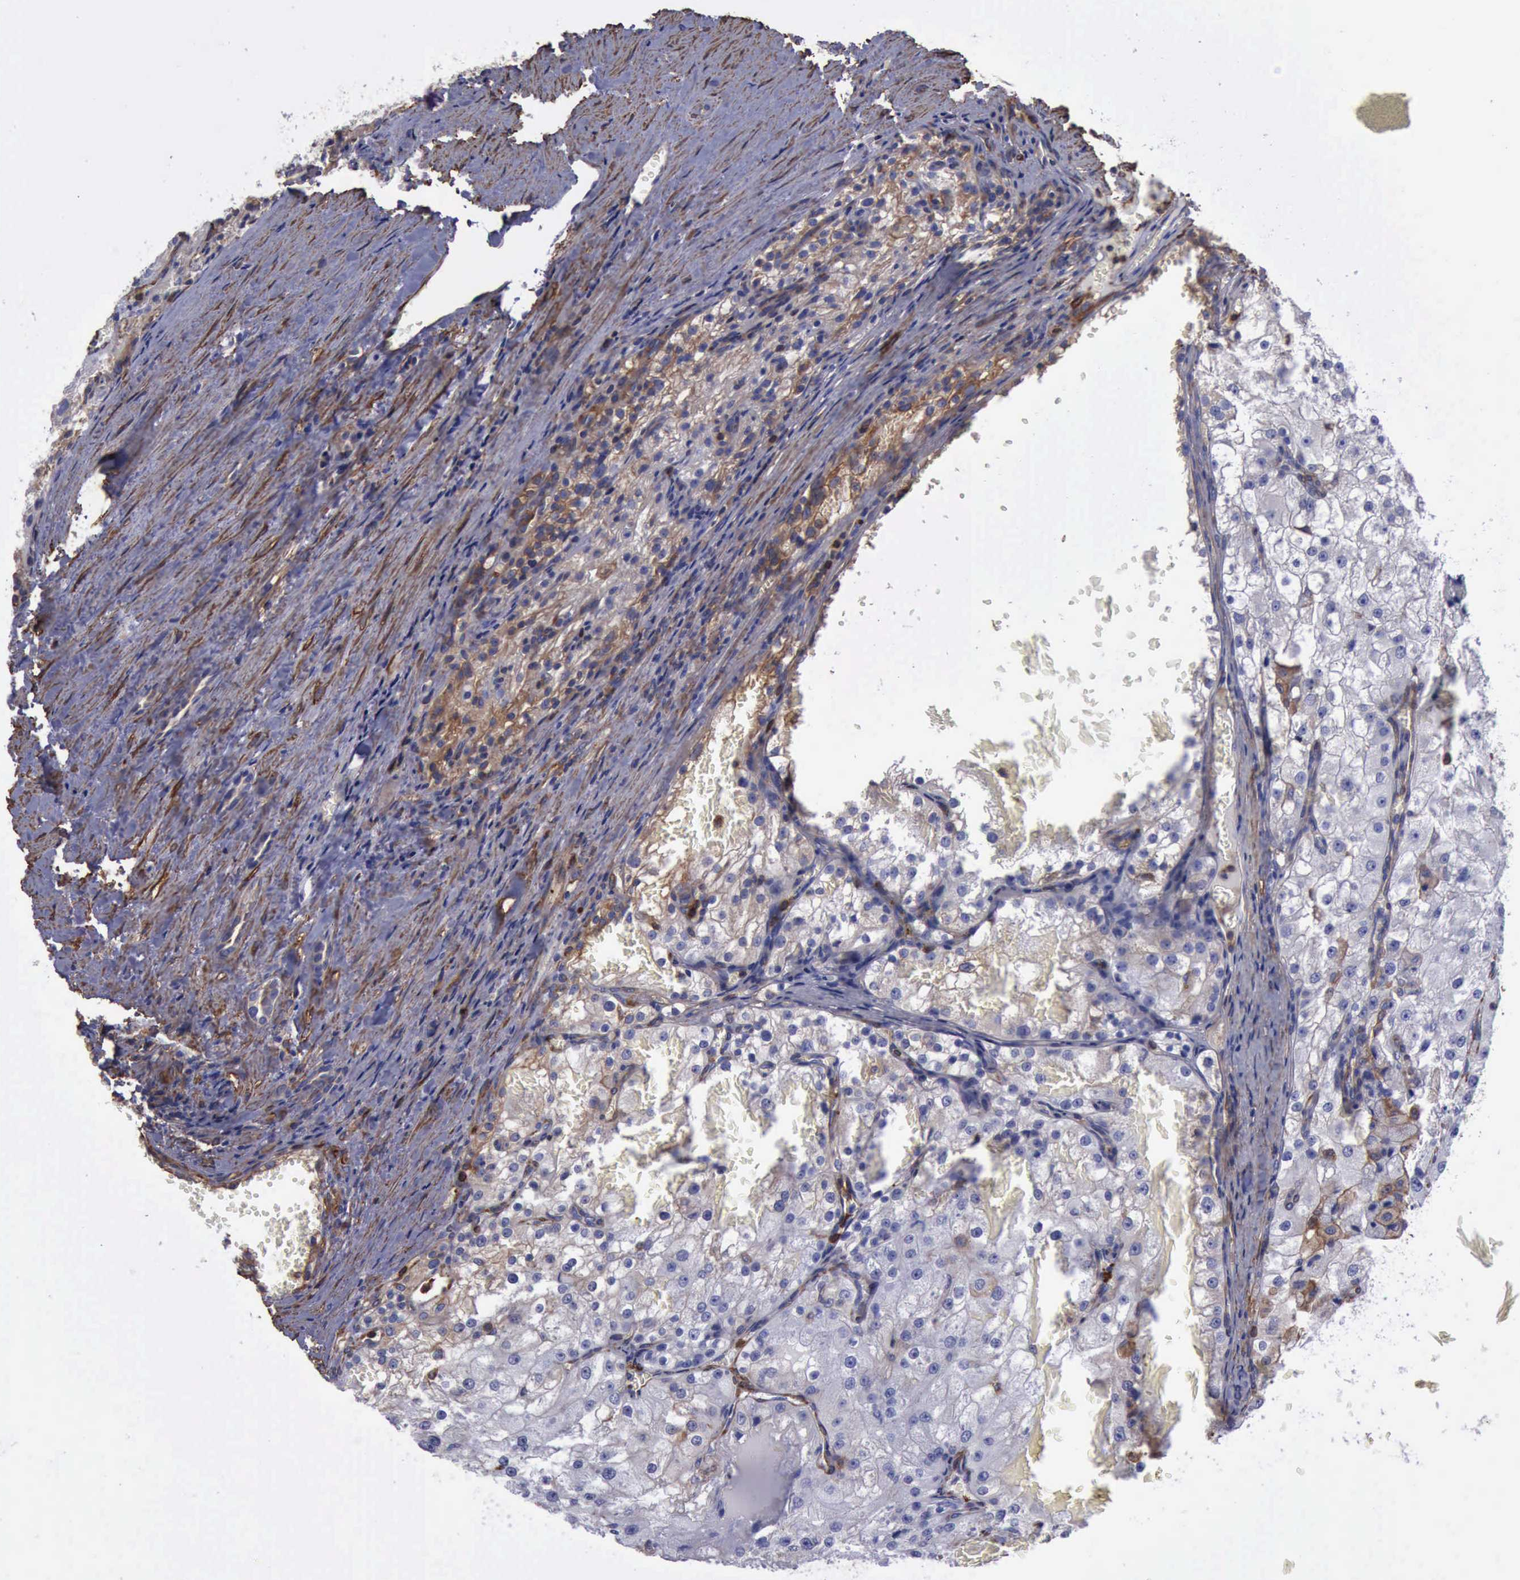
{"staining": {"intensity": "negative", "quantity": "none", "location": "none"}, "tissue": "renal cancer", "cell_type": "Tumor cells", "image_type": "cancer", "snomed": [{"axis": "morphology", "description": "Adenocarcinoma, NOS"}, {"axis": "topography", "description": "Kidney"}], "caption": "High power microscopy image of an immunohistochemistry (IHC) histopathology image of renal cancer, revealing no significant expression in tumor cells. (DAB IHC, high magnification).", "gene": "FLNA", "patient": {"sex": "female", "age": 74}}